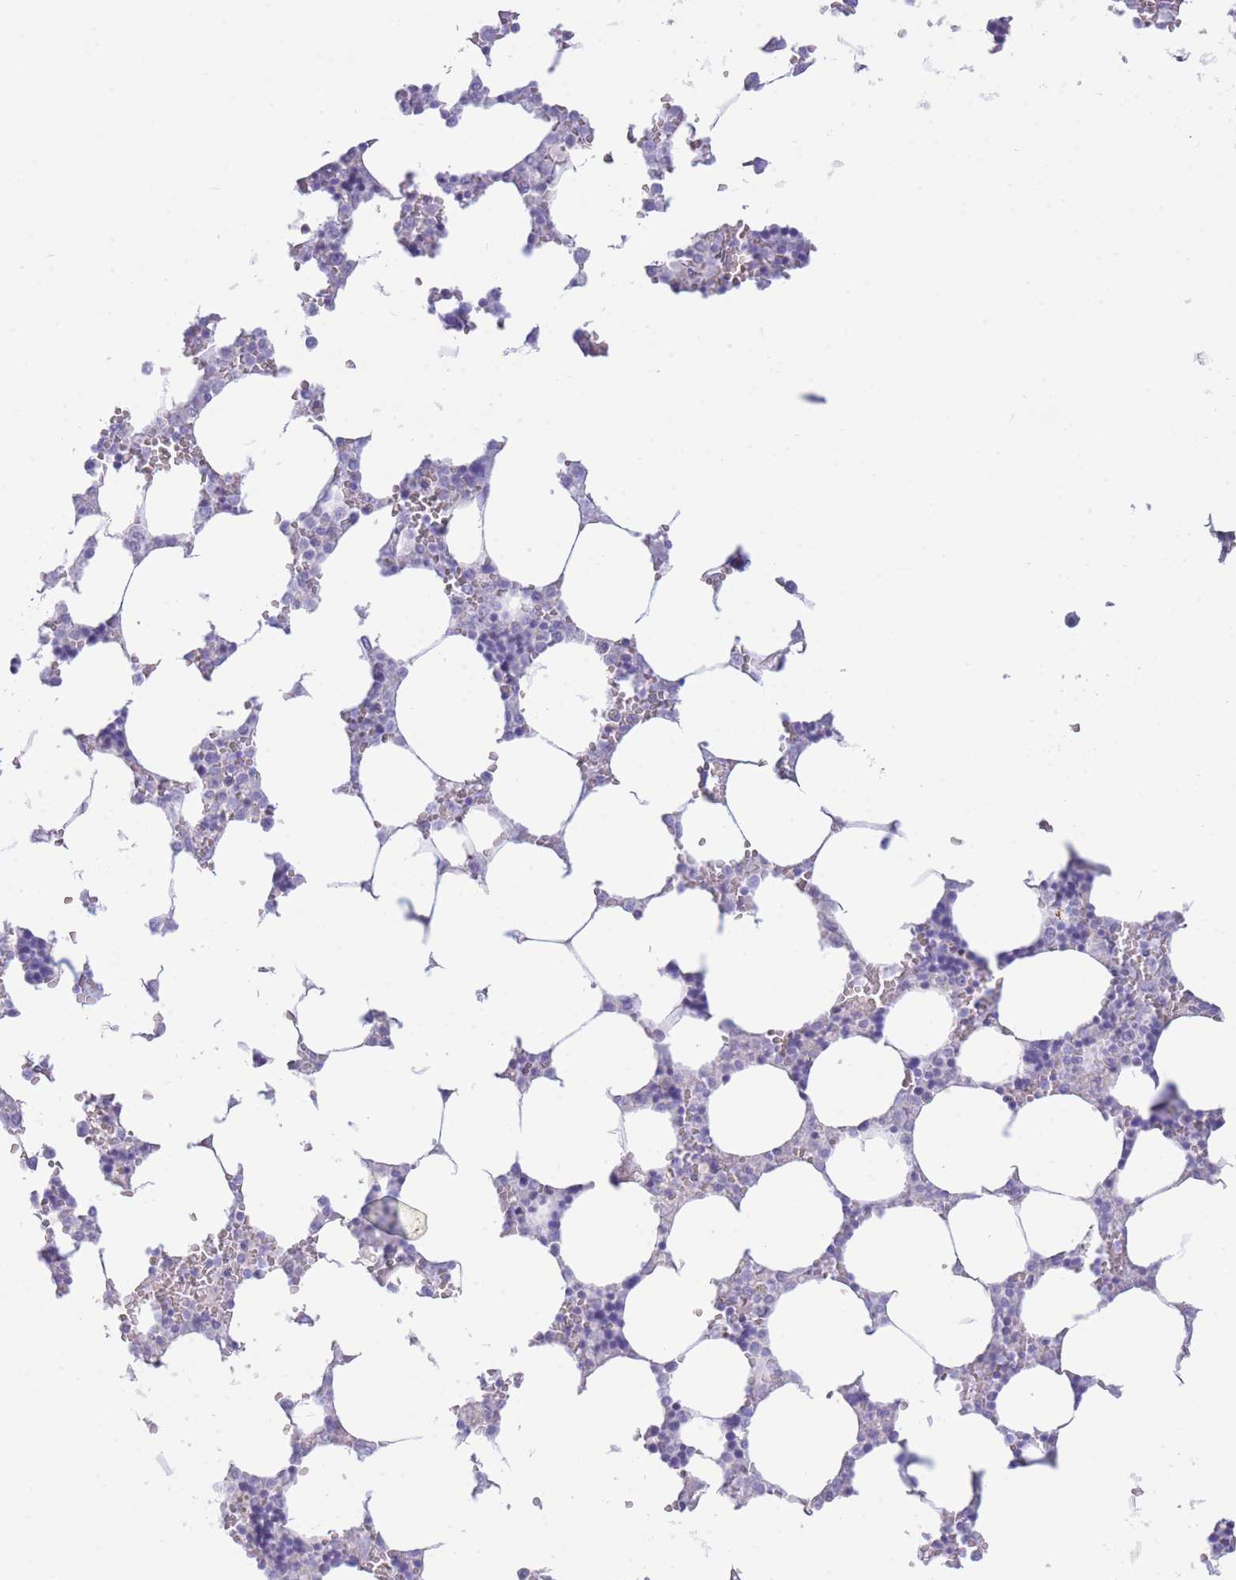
{"staining": {"intensity": "negative", "quantity": "none", "location": "none"}, "tissue": "bone marrow", "cell_type": "Hematopoietic cells", "image_type": "normal", "snomed": [{"axis": "morphology", "description": "Normal tissue, NOS"}, {"axis": "topography", "description": "Bone marrow"}], "caption": "The micrograph shows no staining of hematopoietic cells in normal bone marrow.", "gene": "VWA8", "patient": {"sex": "male", "age": 64}}